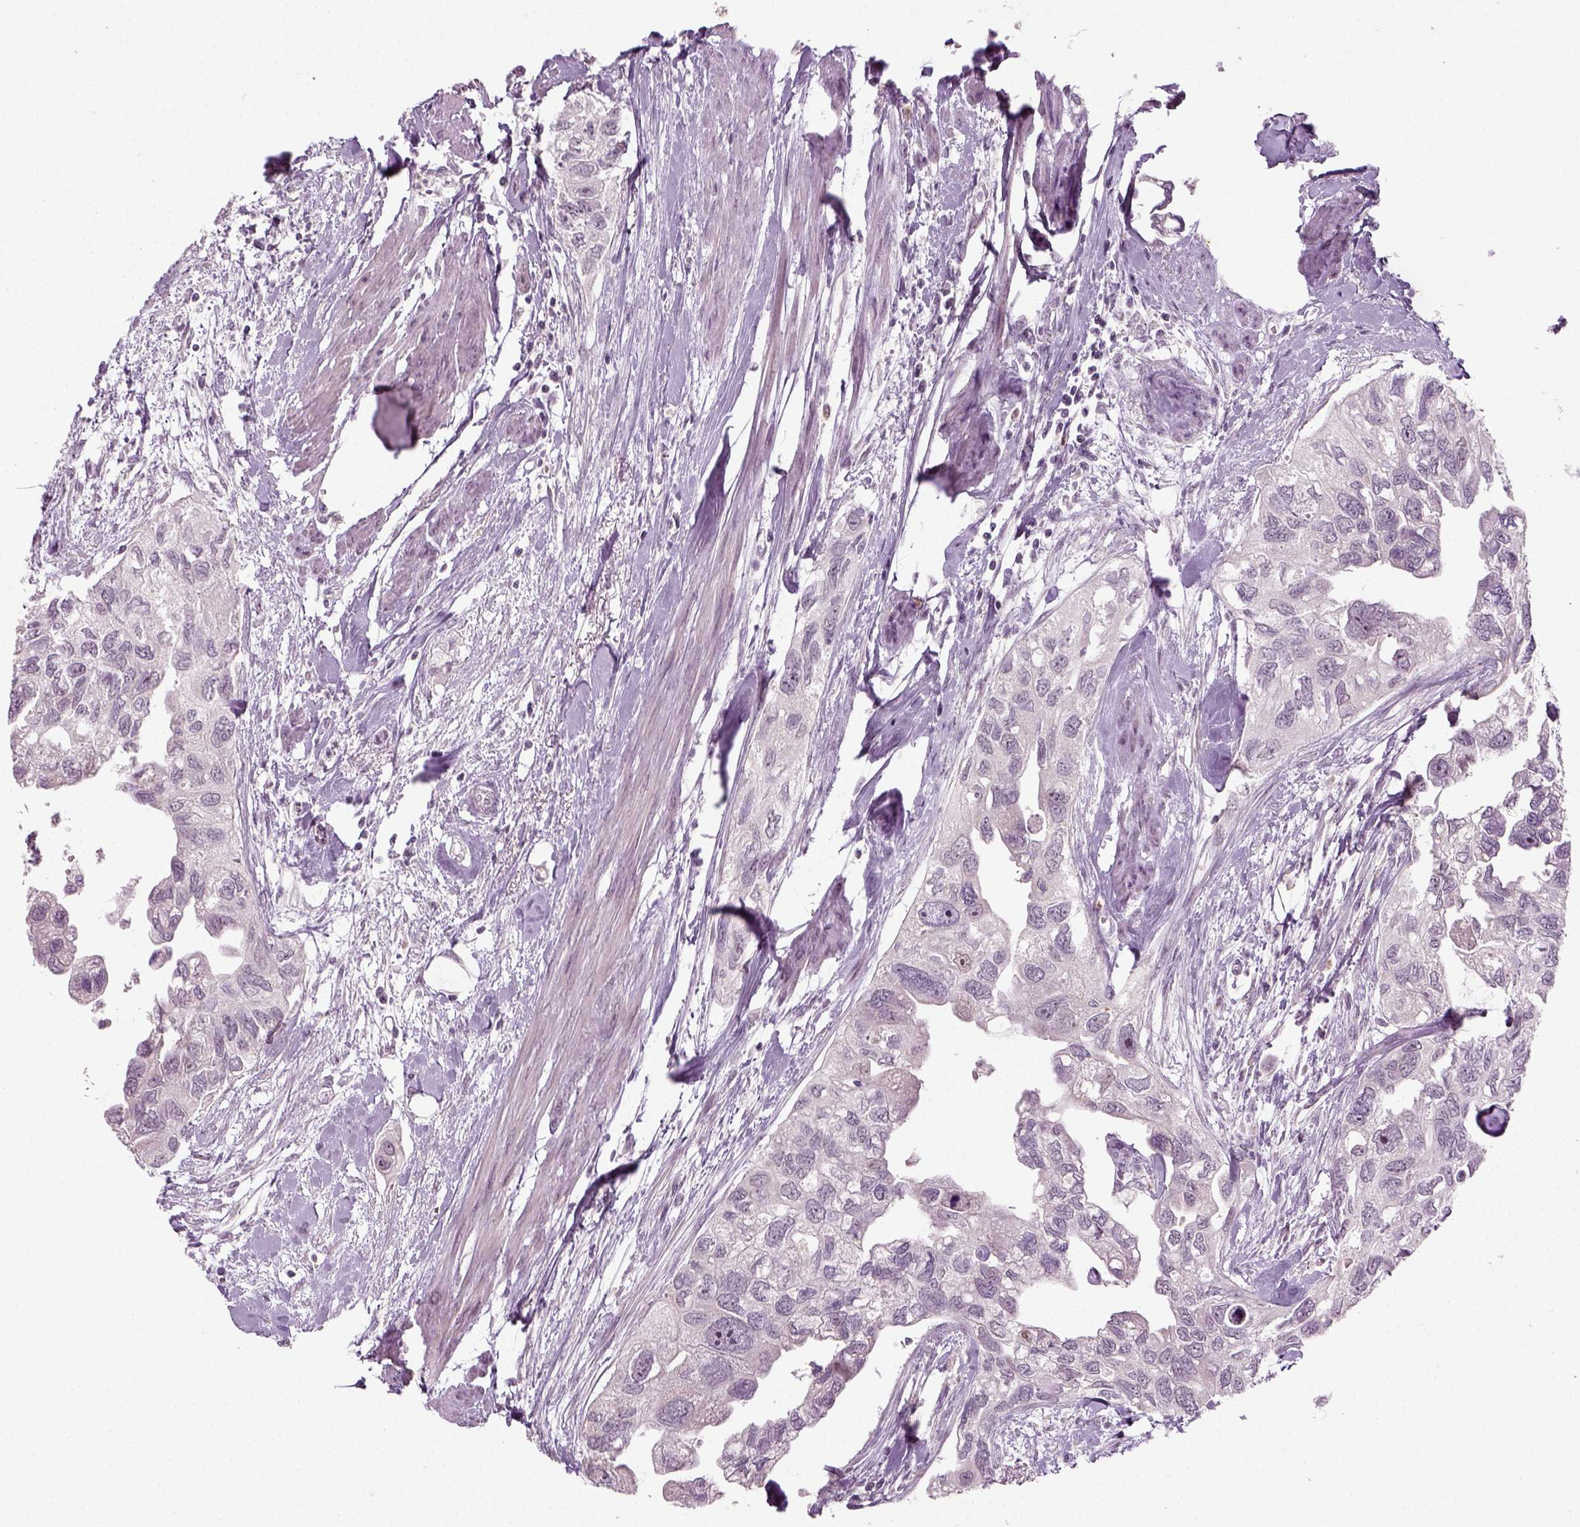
{"staining": {"intensity": "negative", "quantity": "none", "location": "none"}, "tissue": "urothelial cancer", "cell_type": "Tumor cells", "image_type": "cancer", "snomed": [{"axis": "morphology", "description": "Urothelial carcinoma, High grade"}, {"axis": "topography", "description": "Urinary bladder"}], "caption": "Tumor cells are negative for brown protein staining in high-grade urothelial carcinoma.", "gene": "SYNGAP1", "patient": {"sex": "male", "age": 59}}